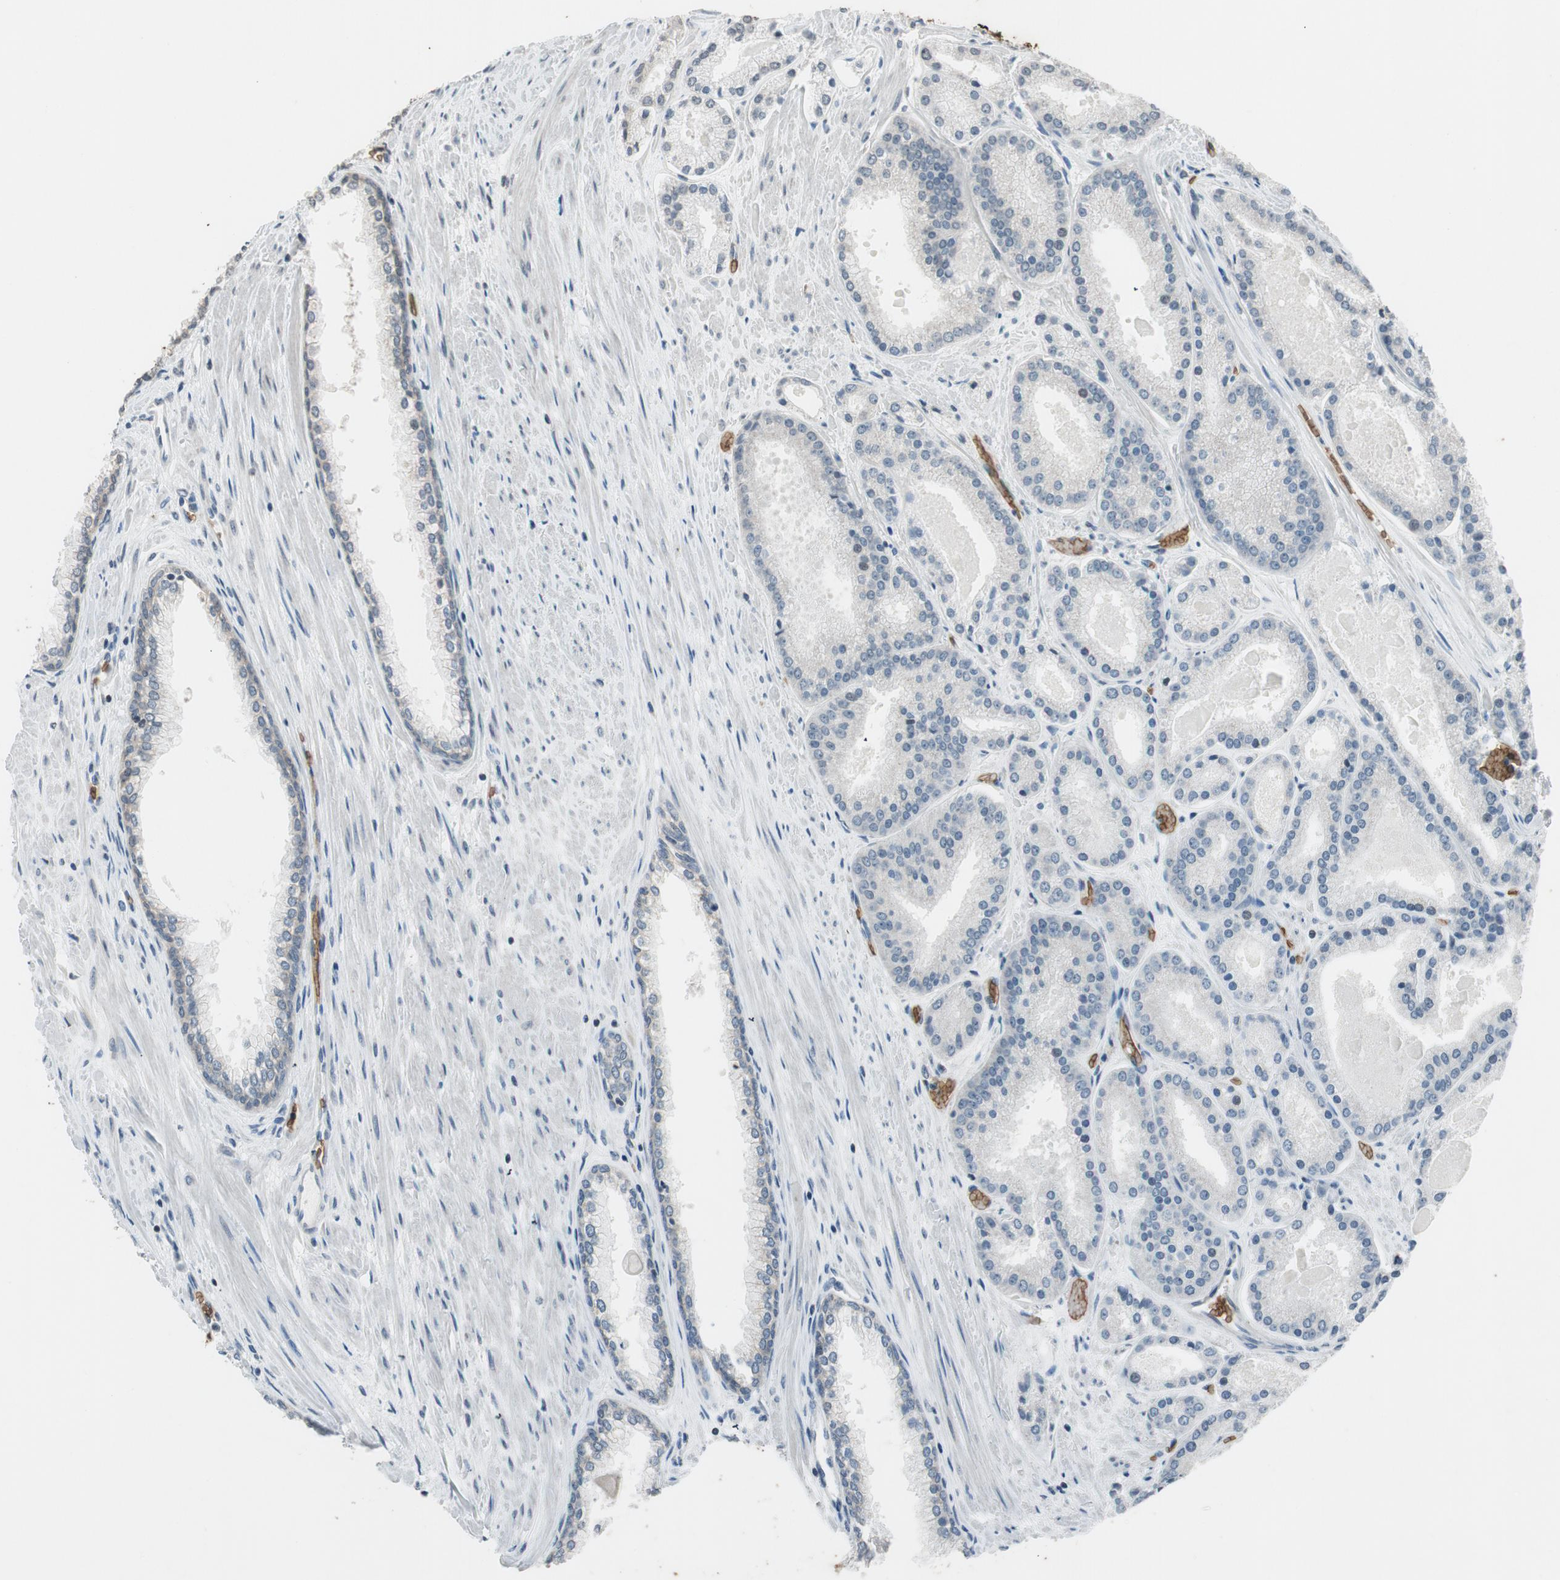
{"staining": {"intensity": "negative", "quantity": "none", "location": "none"}, "tissue": "prostate cancer", "cell_type": "Tumor cells", "image_type": "cancer", "snomed": [{"axis": "morphology", "description": "Adenocarcinoma, Low grade"}, {"axis": "topography", "description": "Prostate"}], "caption": "Immunohistochemistry (IHC) histopathology image of prostate cancer stained for a protein (brown), which reveals no expression in tumor cells.", "gene": "GYPC", "patient": {"sex": "male", "age": 59}}